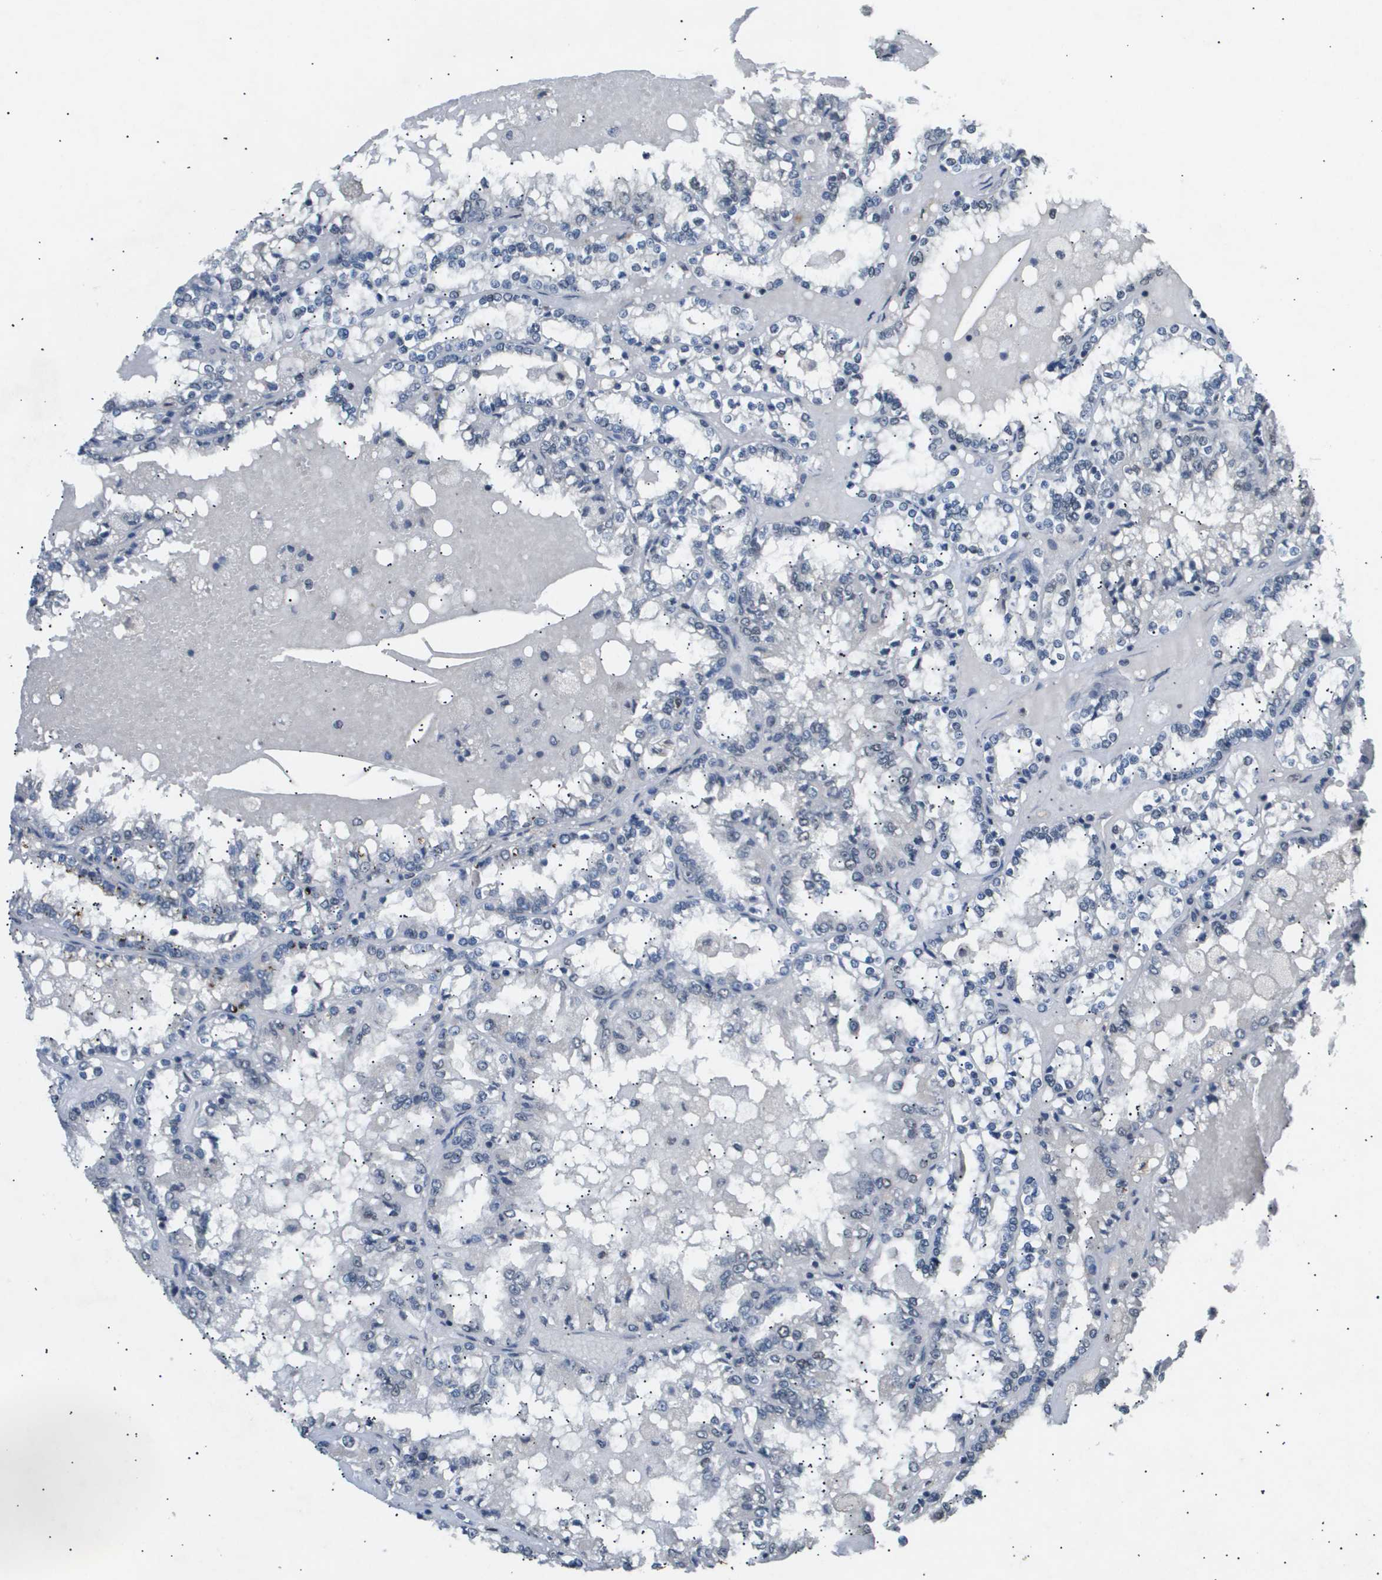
{"staining": {"intensity": "negative", "quantity": "none", "location": "none"}, "tissue": "renal cancer", "cell_type": "Tumor cells", "image_type": "cancer", "snomed": [{"axis": "morphology", "description": "Adenocarcinoma, NOS"}, {"axis": "topography", "description": "Kidney"}], "caption": "IHC histopathology image of neoplastic tissue: human adenocarcinoma (renal) stained with DAB demonstrates no significant protein positivity in tumor cells.", "gene": "ANAPC2", "patient": {"sex": "female", "age": 56}}